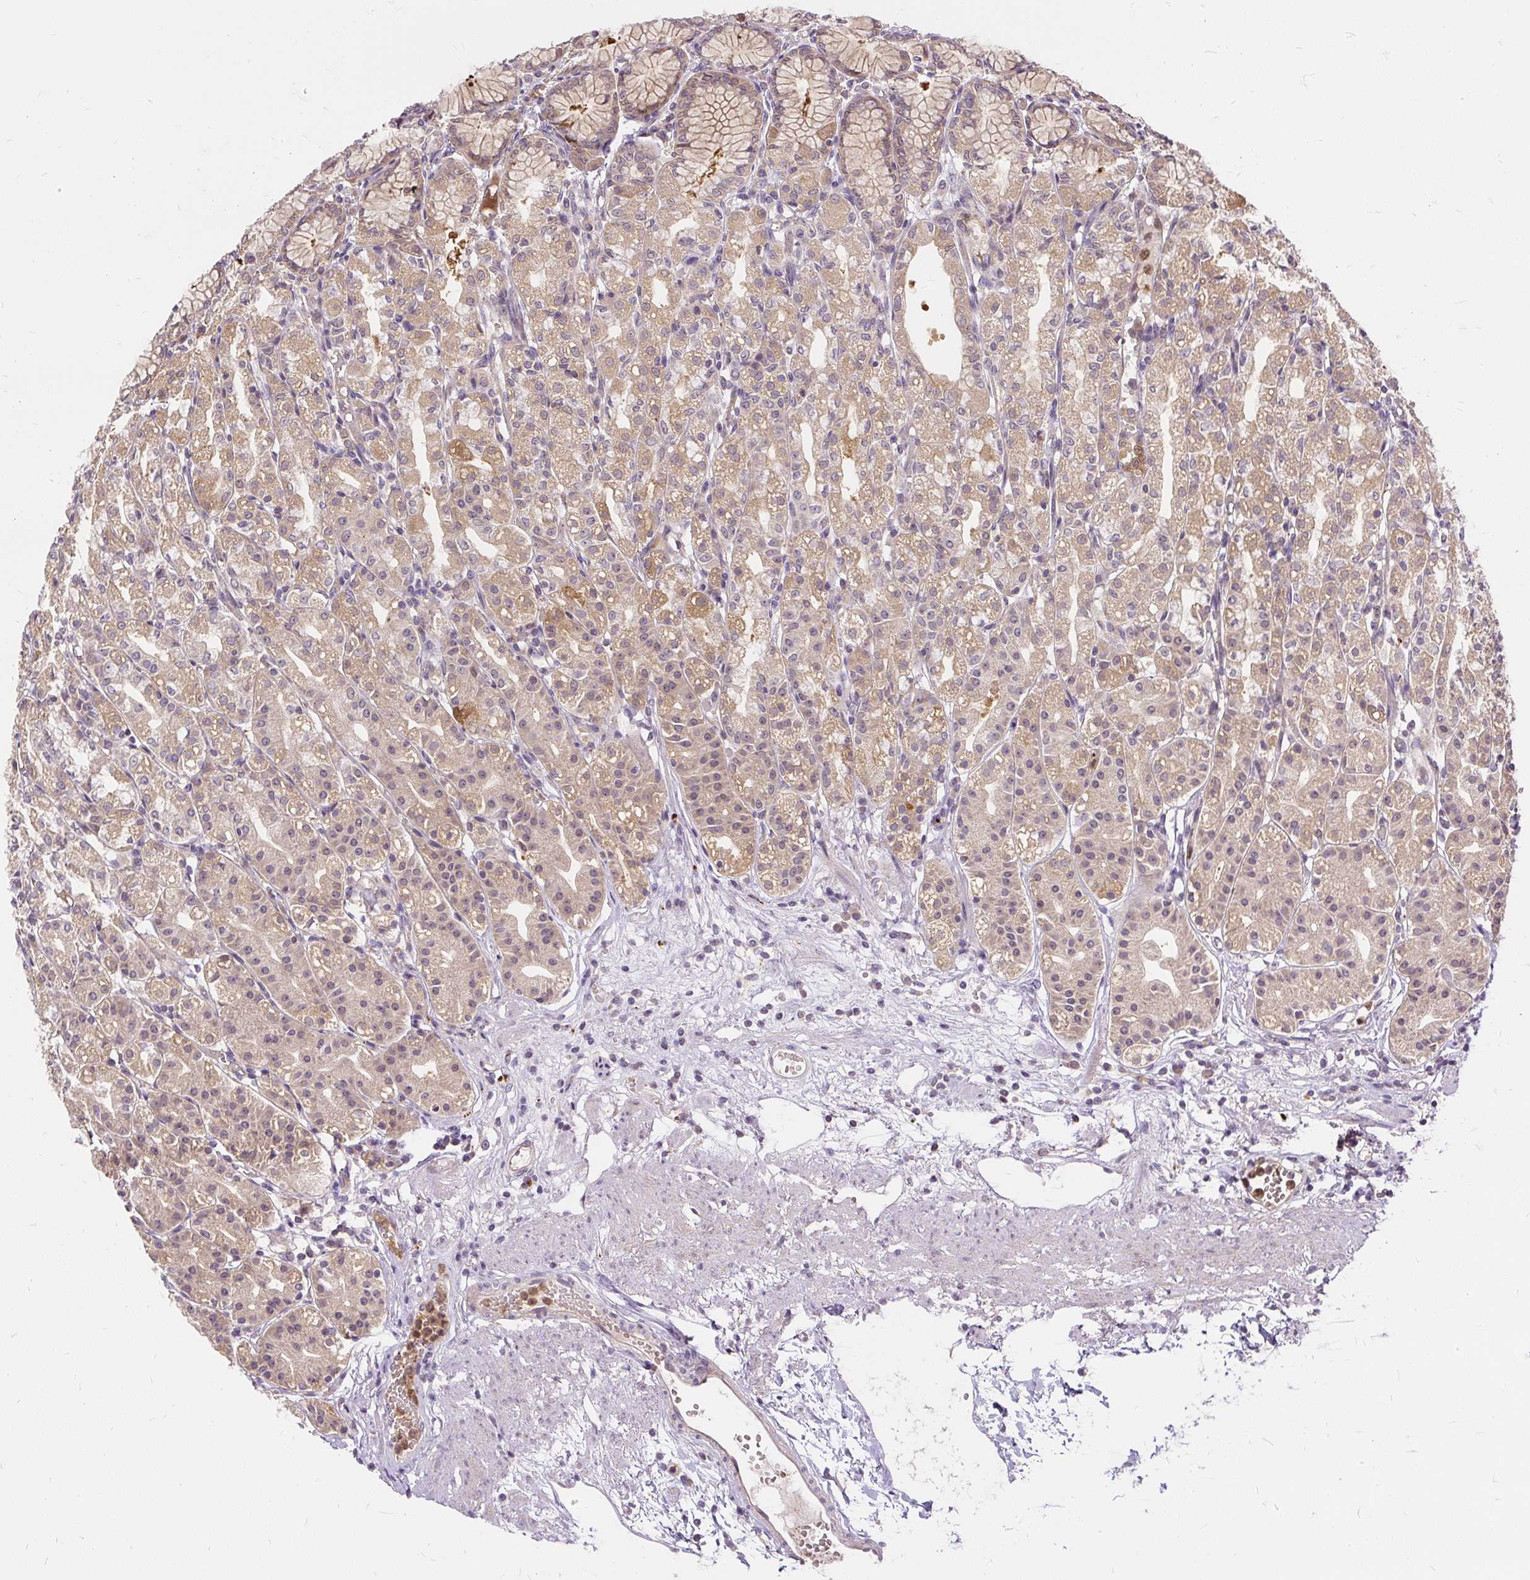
{"staining": {"intensity": "moderate", "quantity": "25%-75%", "location": "cytoplasmic/membranous"}, "tissue": "stomach", "cell_type": "Glandular cells", "image_type": "normal", "snomed": [{"axis": "morphology", "description": "Normal tissue, NOS"}, {"axis": "topography", "description": "Stomach"}], "caption": "IHC photomicrograph of unremarkable human stomach stained for a protein (brown), which displays medium levels of moderate cytoplasmic/membranous staining in approximately 25%-75% of glandular cells.", "gene": "AP5S1", "patient": {"sex": "female", "age": 57}}